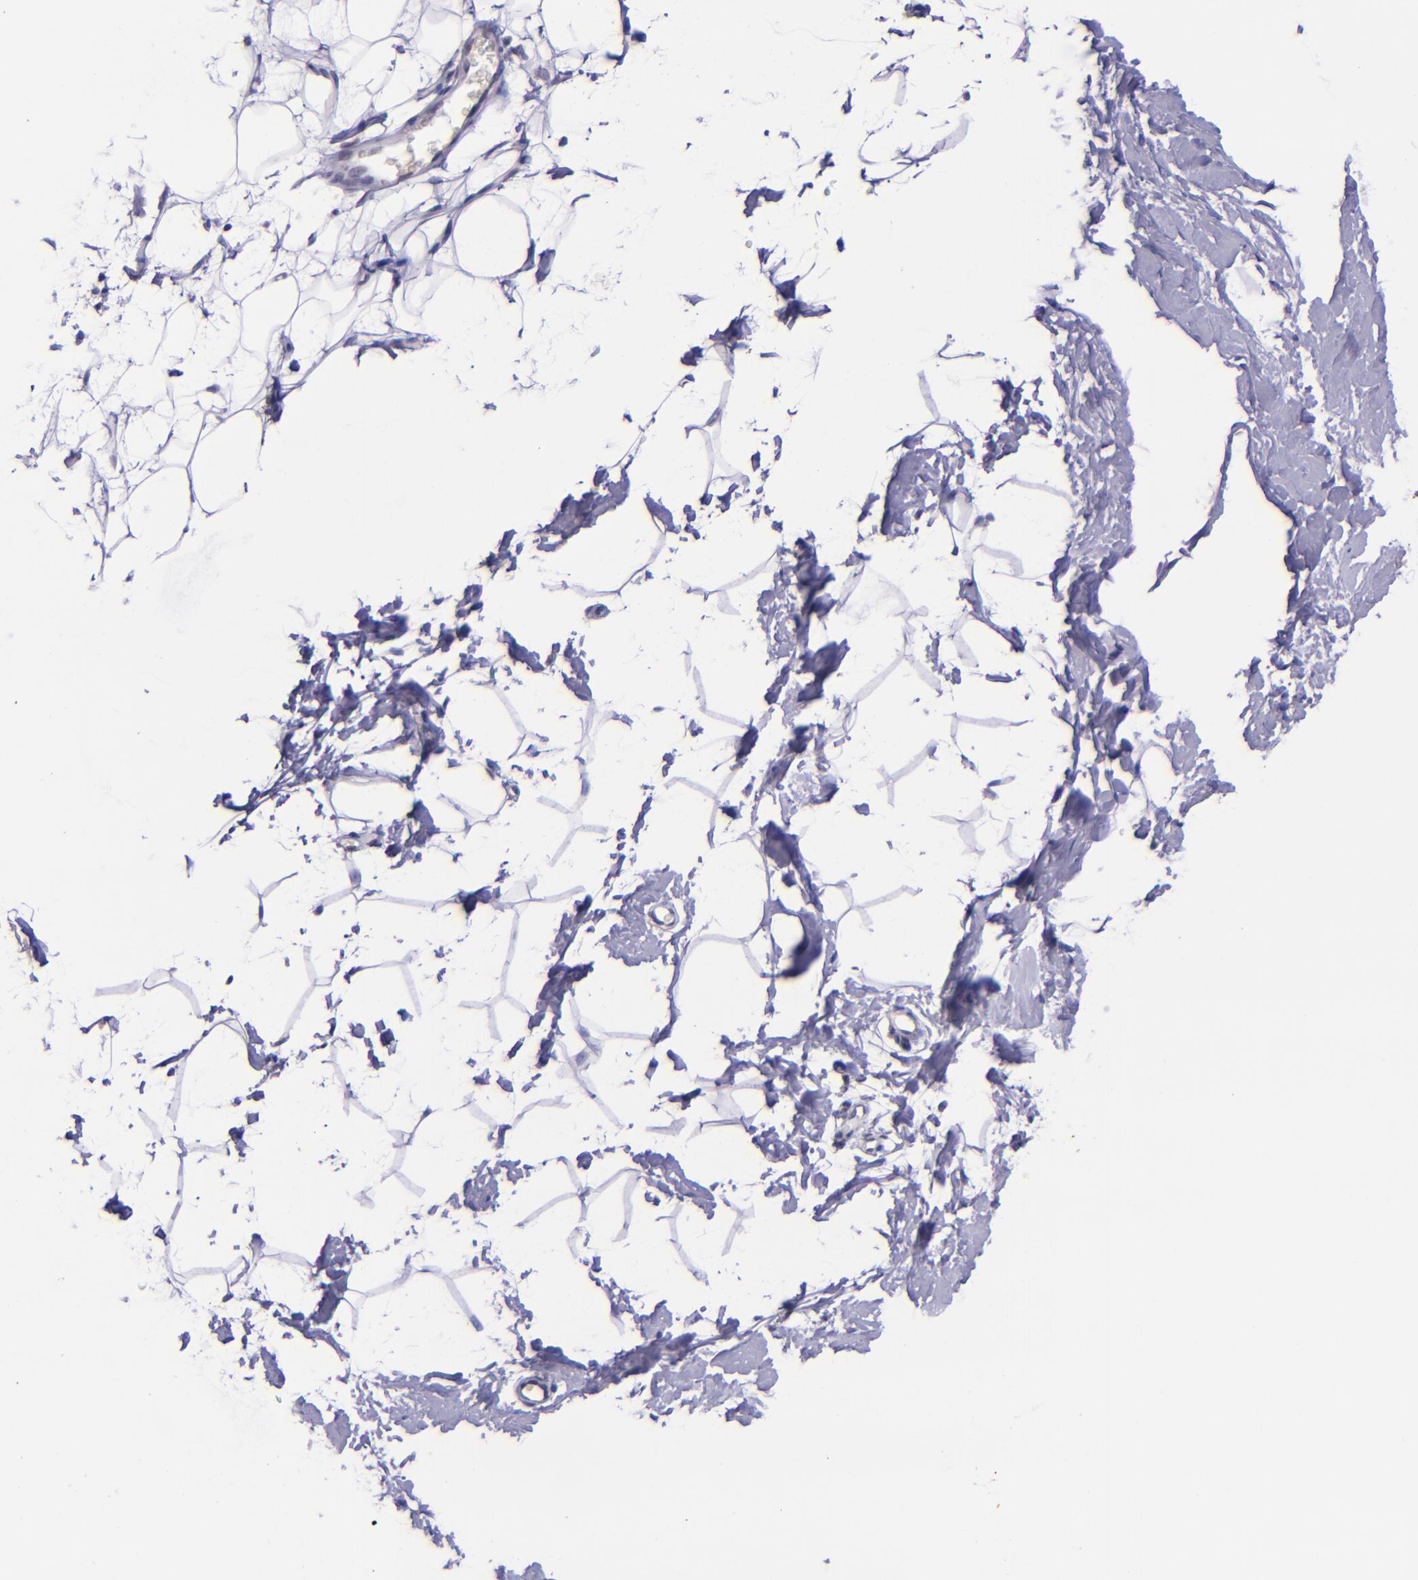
{"staining": {"intensity": "negative", "quantity": "none", "location": "none"}, "tissue": "breast", "cell_type": "Adipocytes", "image_type": "normal", "snomed": [{"axis": "morphology", "description": "Normal tissue, NOS"}, {"axis": "topography", "description": "Breast"}], "caption": "Immunohistochemical staining of normal breast reveals no significant staining in adipocytes. The staining is performed using DAB brown chromogen with nuclei counter-stained in using hematoxylin.", "gene": "SELL", "patient": {"sex": "female", "age": 23}}